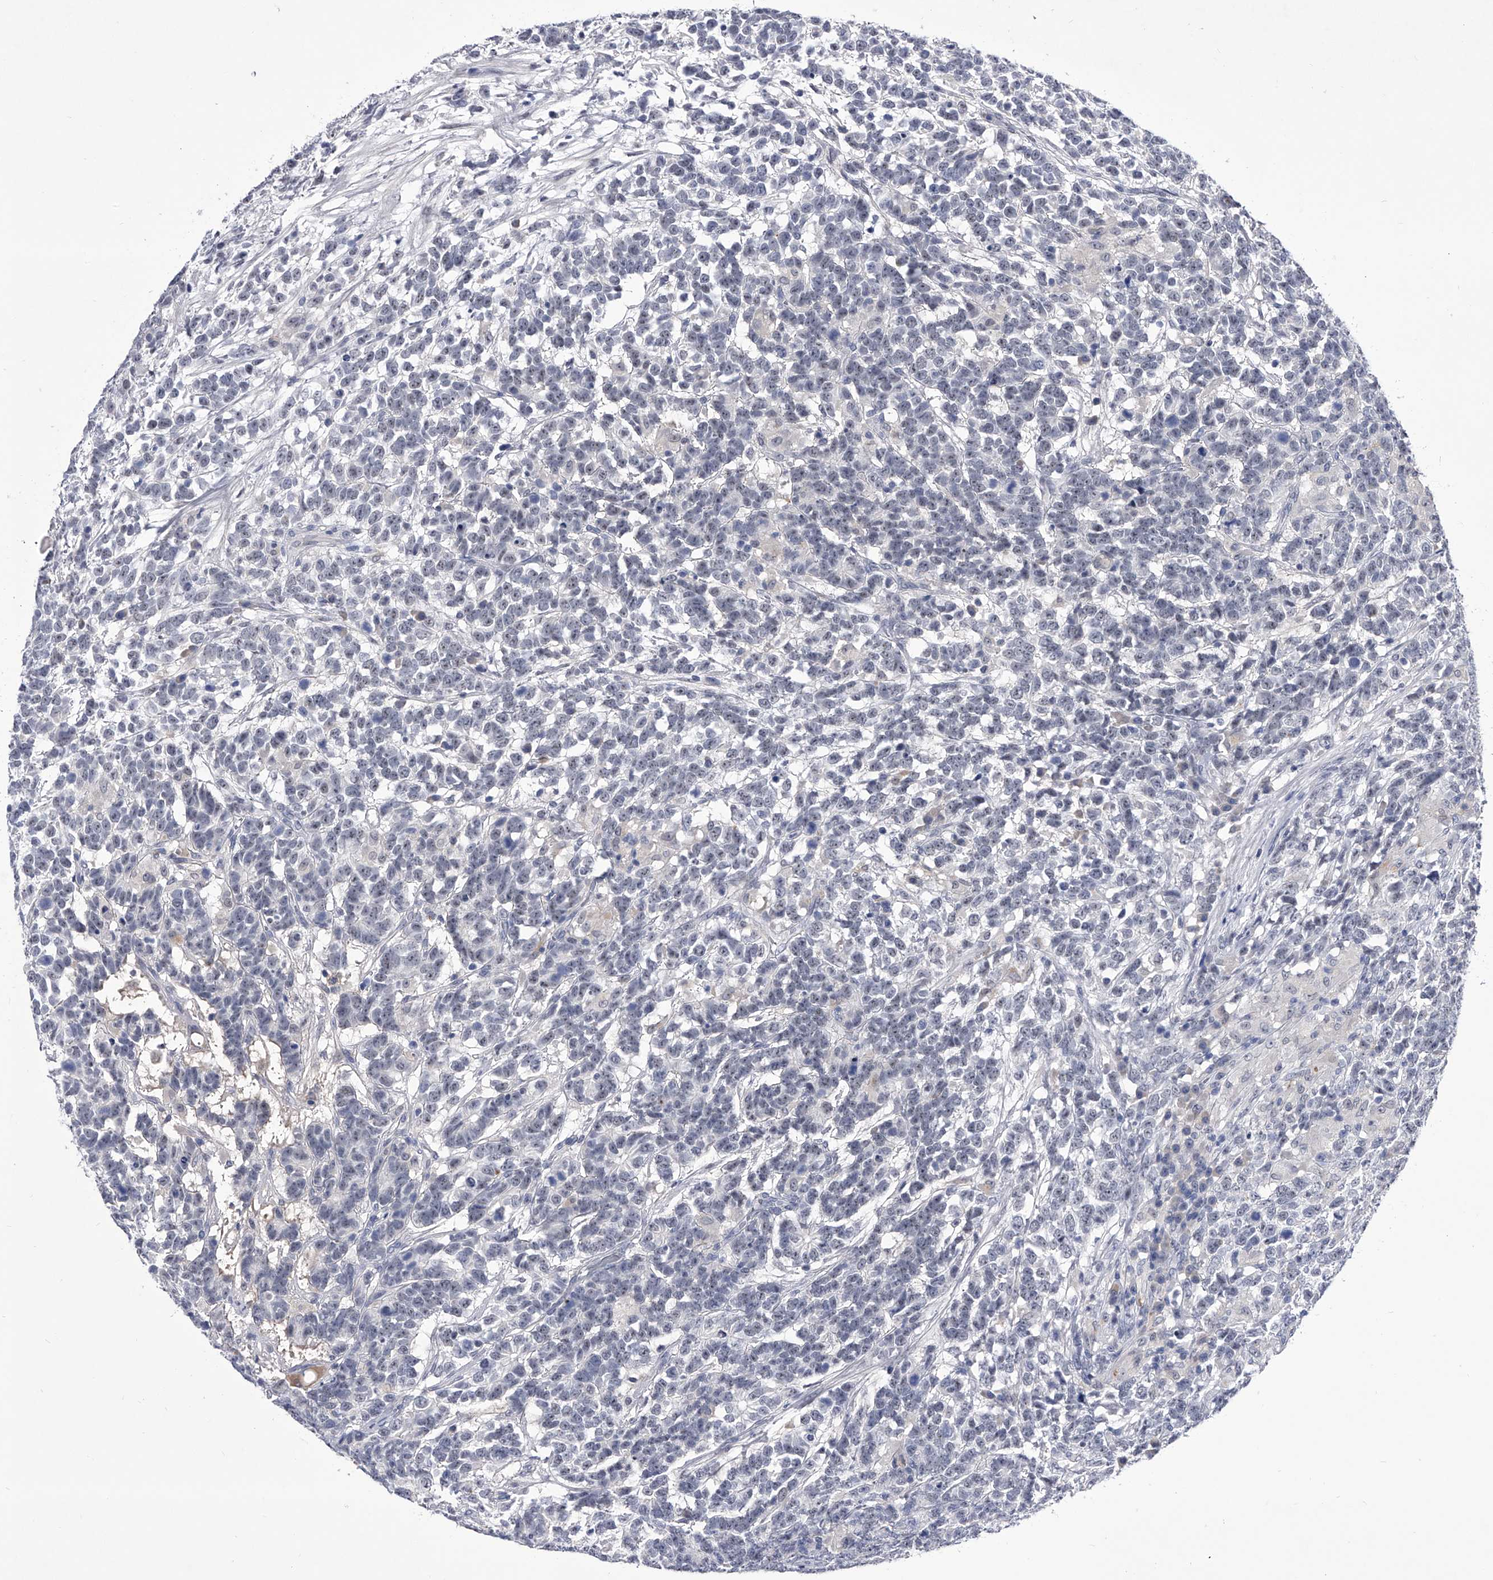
{"staining": {"intensity": "negative", "quantity": "none", "location": "none"}, "tissue": "testis cancer", "cell_type": "Tumor cells", "image_type": "cancer", "snomed": [{"axis": "morphology", "description": "Carcinoma, Embryonal, NOS"}, {"axis": "topography", "description": "Testis"}], "caption": "DAB (3,3'-diaminobenzidine) immunohistochemical staining of testis cancer (embryonal carcinoma) reveals no significant expression in tumor cells.", "gene": "CRISP2", "patient": {"sex": "male", "age": 26}}